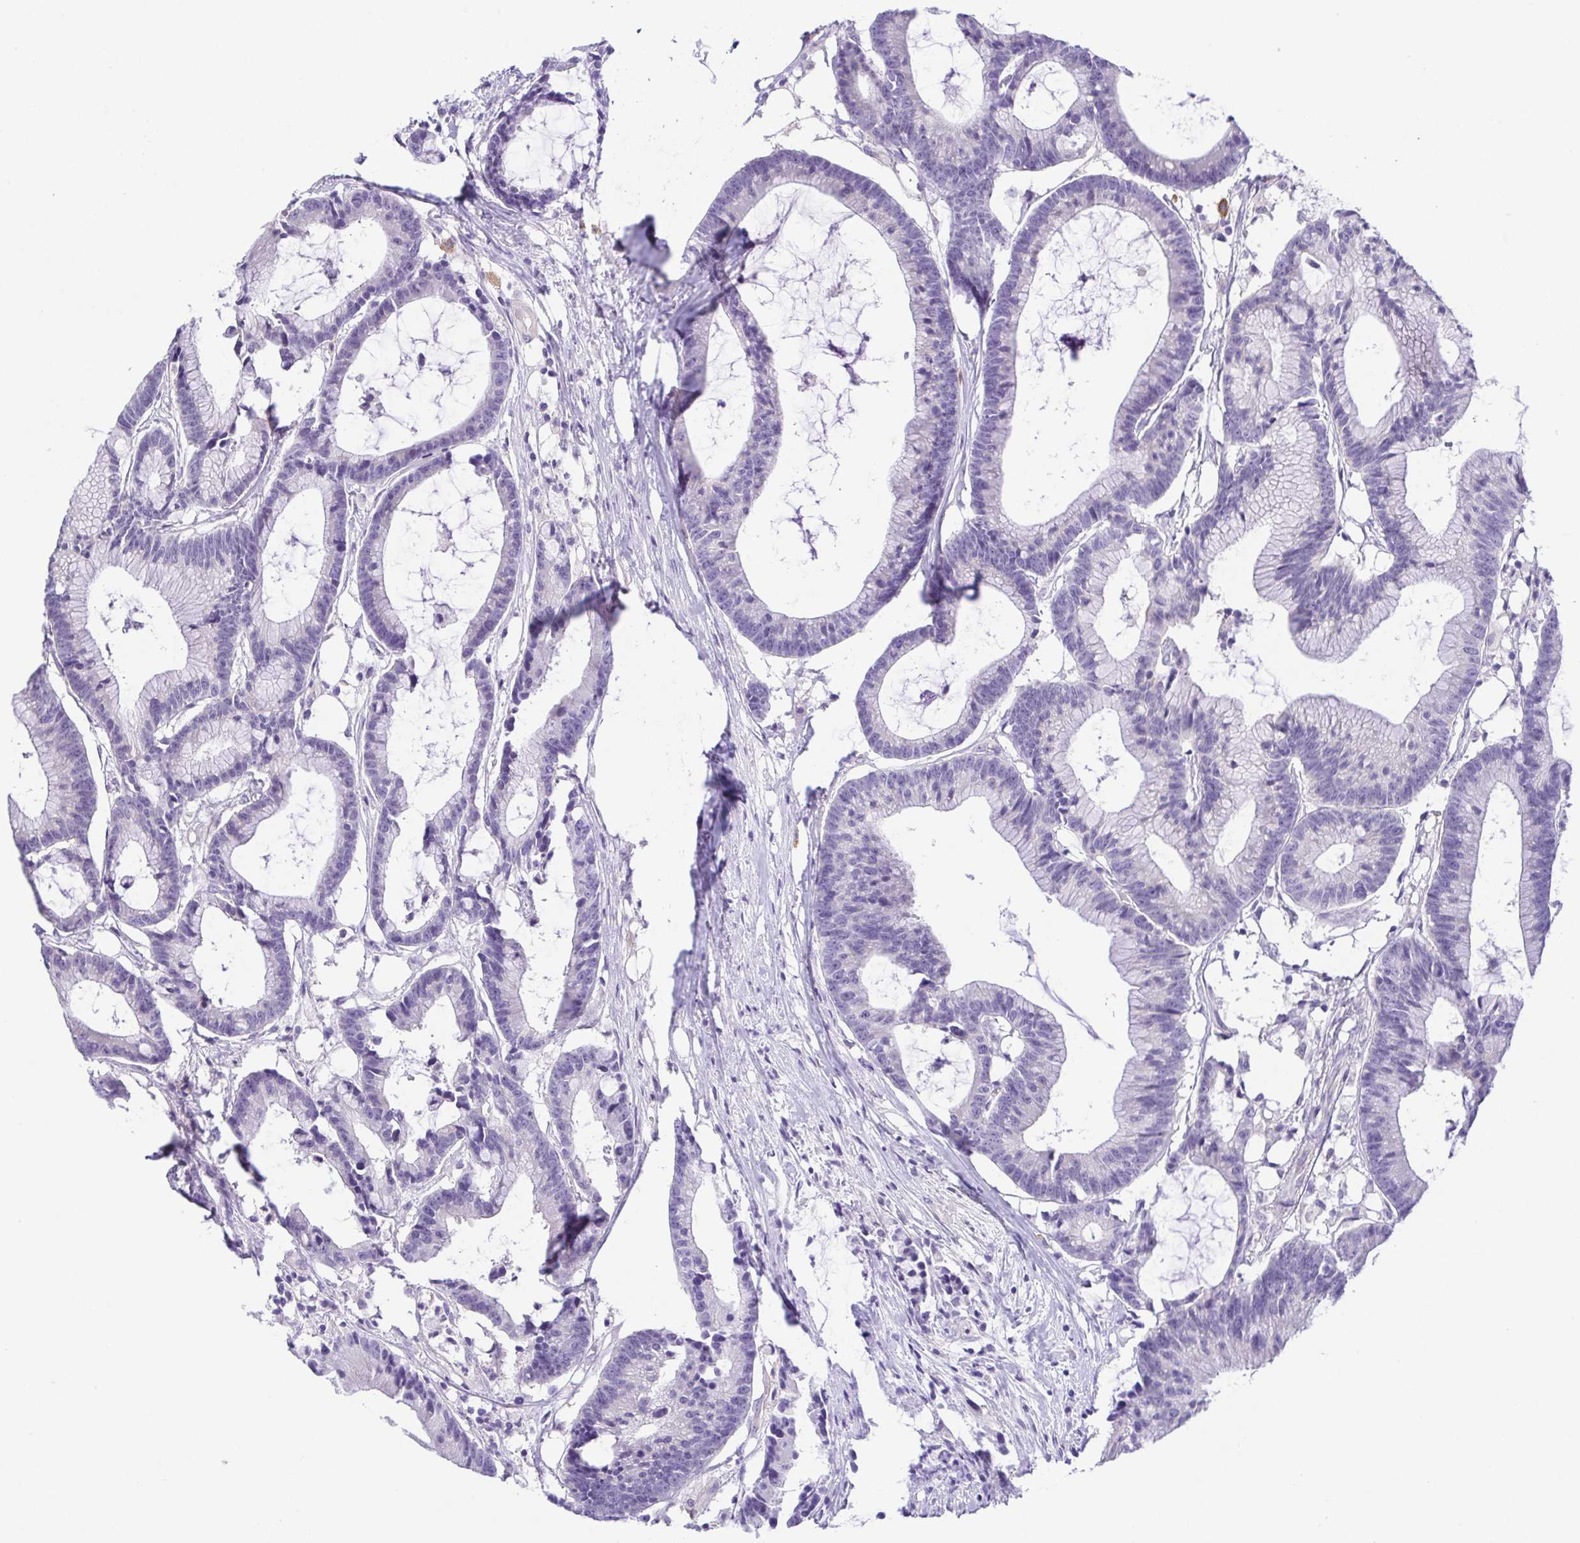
{"staining": {"intensity": "negative", "quantity": "none", "location": "none"}, "tissue": "colorectal cancer", "cell_type": "Tumor cells", "image_type": "cancer", "snomed": [{"axis": "morphology", "description": "Adenocarcinoma, NOS"}, {"axis": "topography", "description": "Colon"}], "caption": "IHC micrograph of neoplastic tissue: human colorectal cancer stained with DAB exhibits no significant protein staining in tumor cells. The staining is performed using DAB brown chromogen with nuclei counter-stained in using hematoxylin.", "gene": "KRTDAP", "patient": {"sex": "female", "age": 78}}